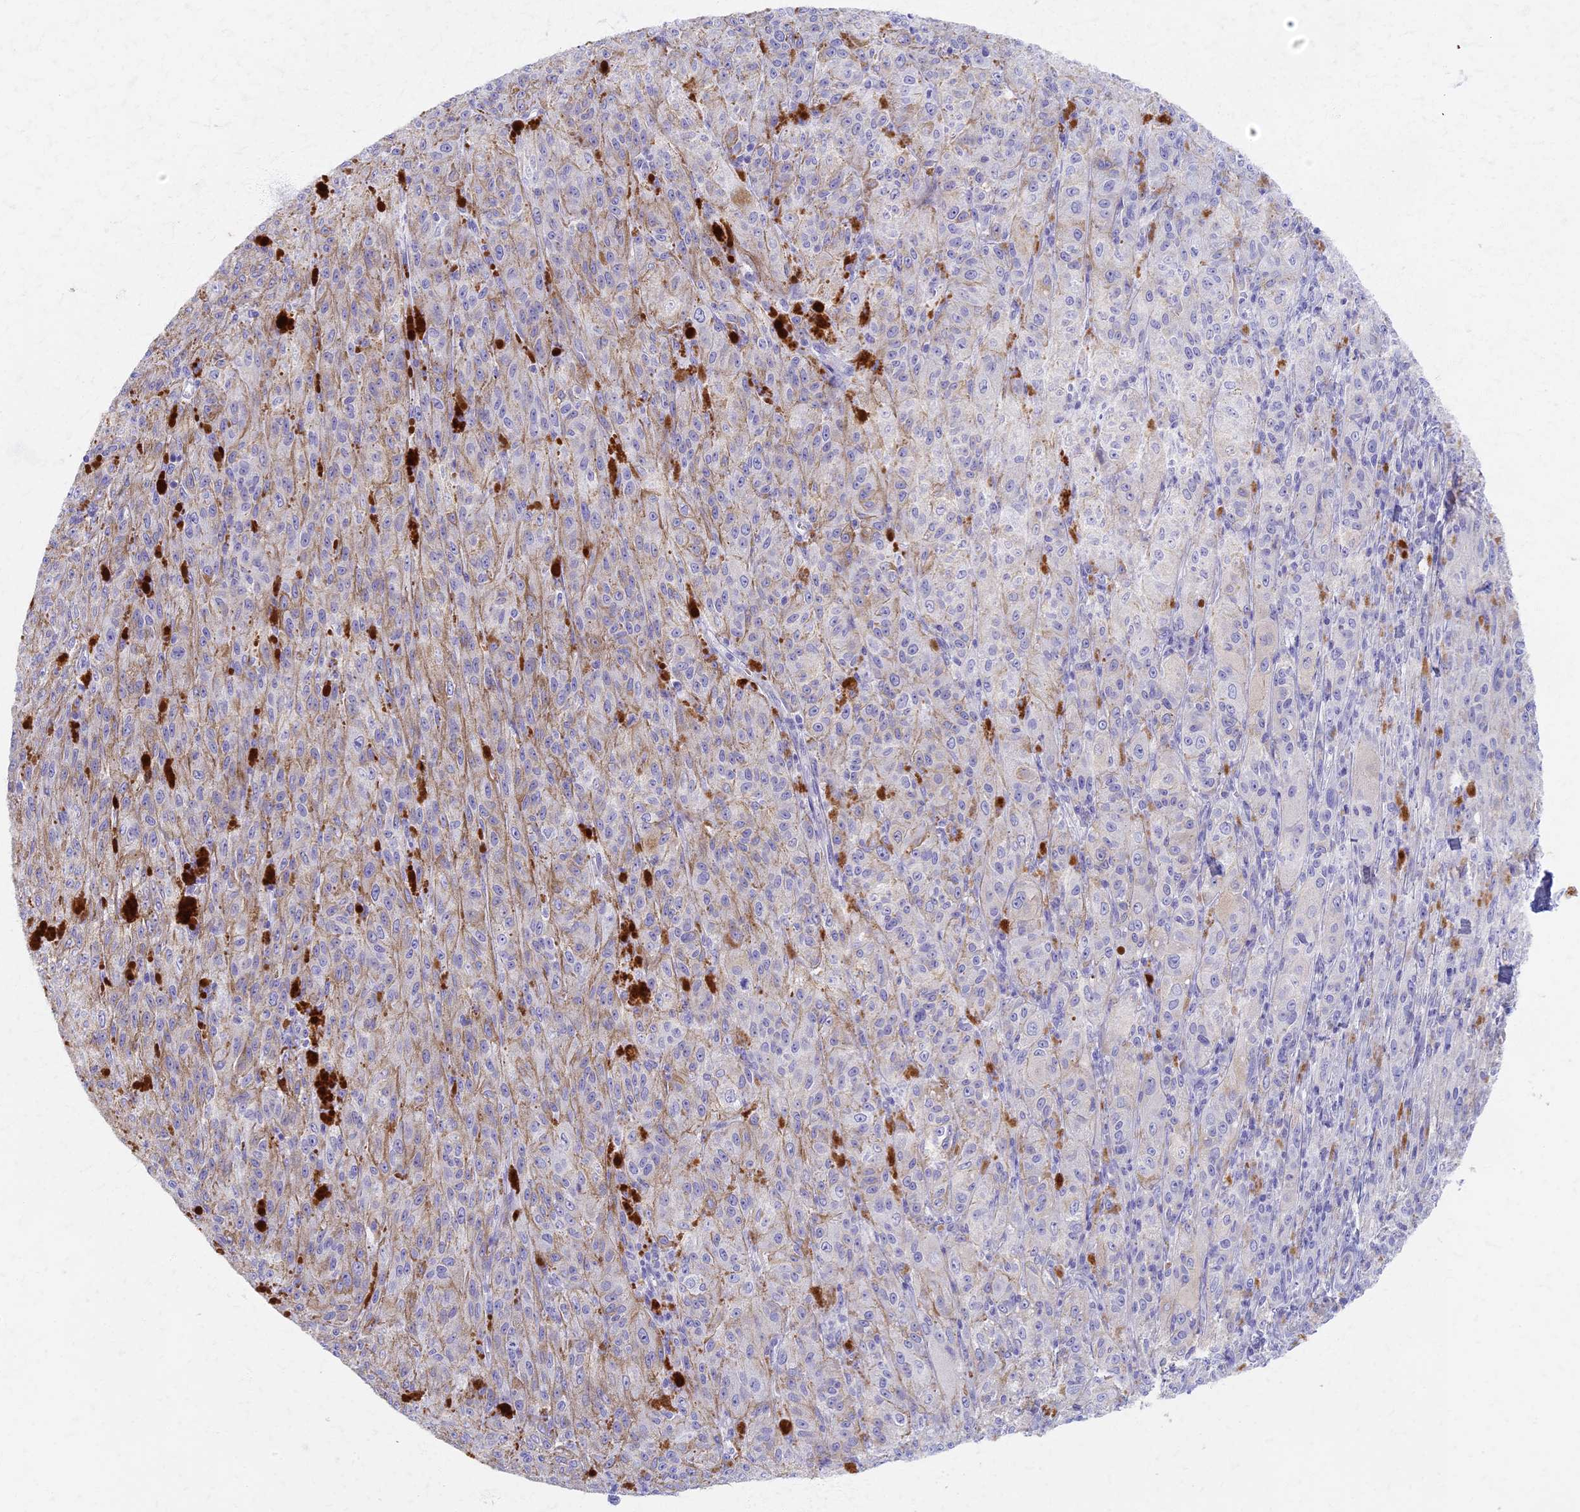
{"staining": {"intensity": "negative", "quantity": "none", "location": "none"}, "tissue": "melanoma", "cell_type": "Tumor cells", "image_type": "cancer", "snomed": [{"axis": "morphology", "description": "Malignant melanoma, NOS"}, {"axis": "topography", "description": "Skin"}], "caption": "A photomicrograph of human malignant melanoma is negative for staining in tumor cells.", "gene": "AP4E1", "patient": {"sex": "female", "age": 52}}